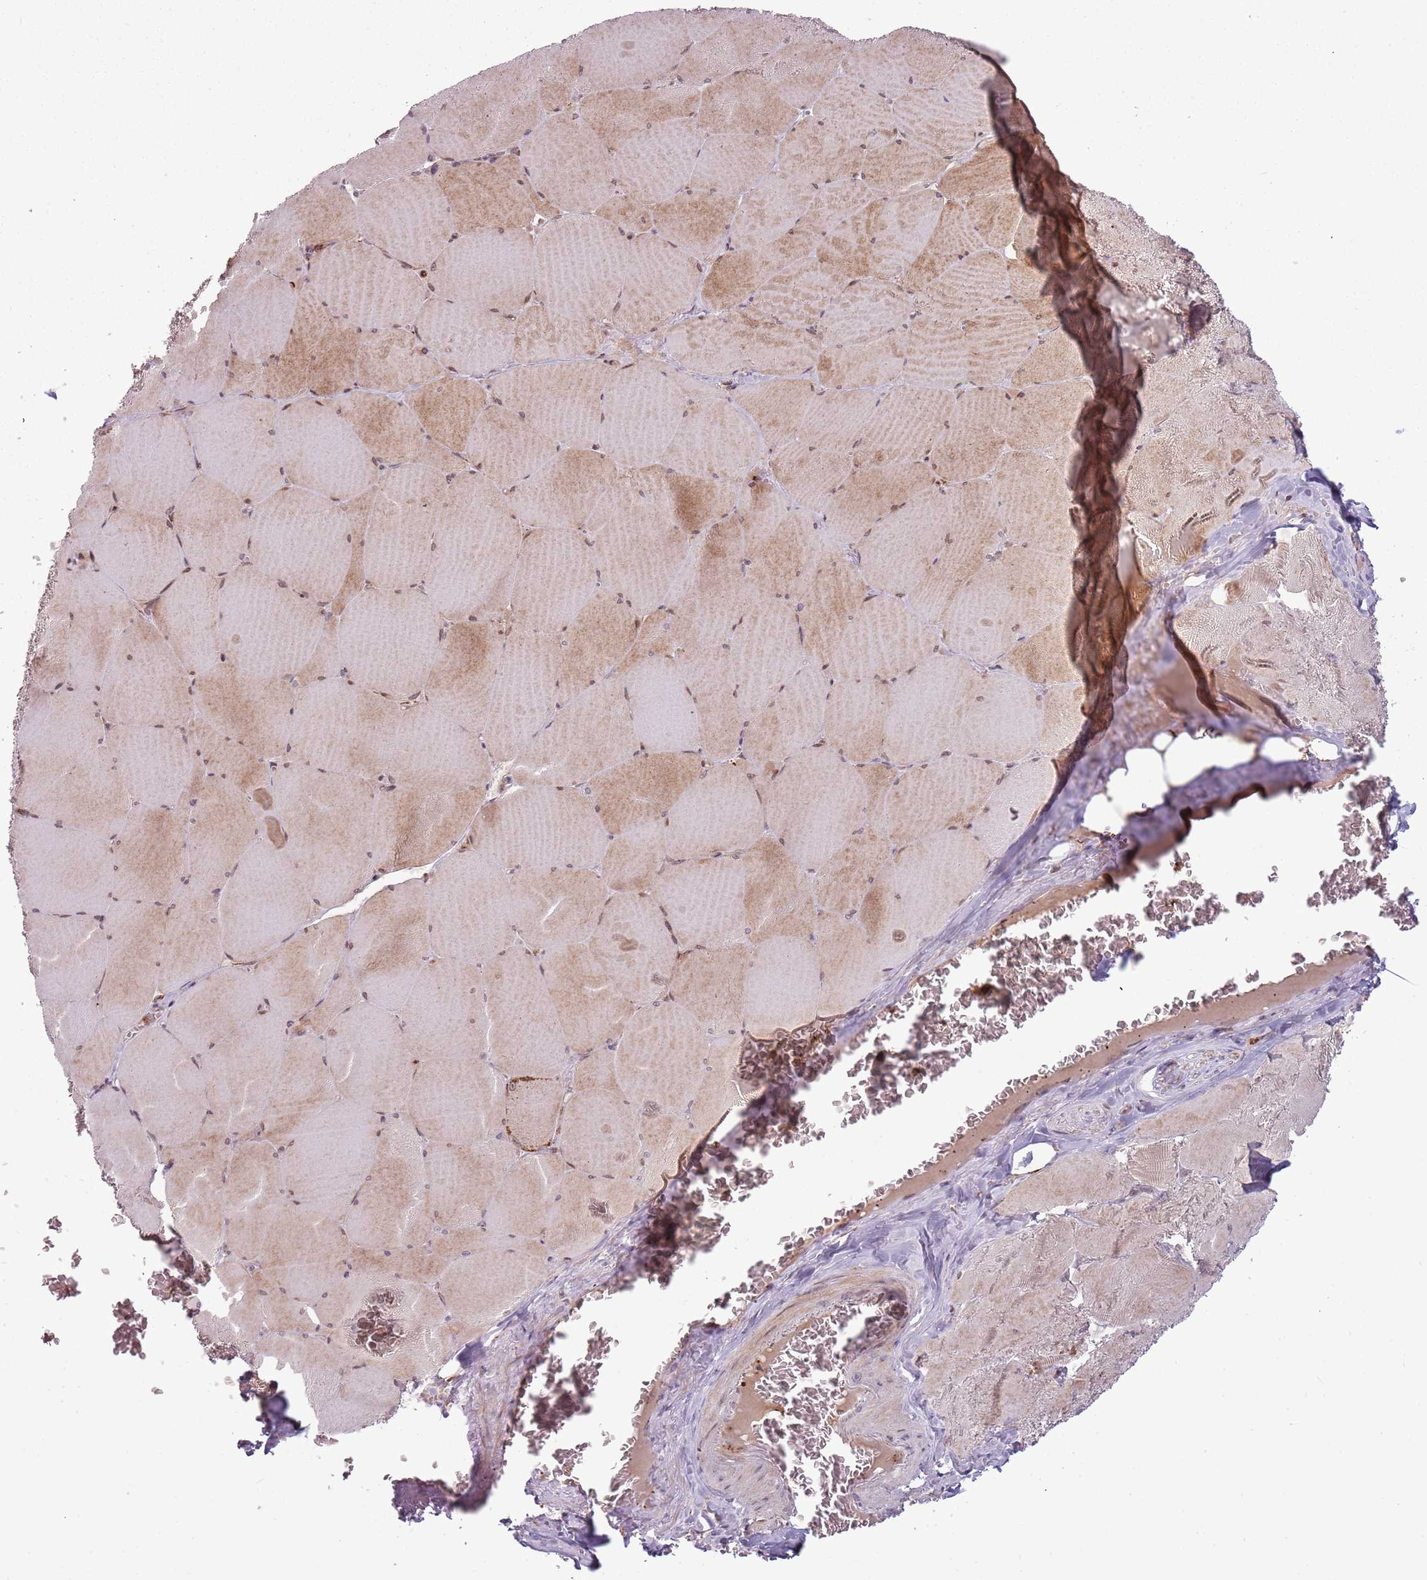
{"staining": {"intensity": "moderate", "quantity": "25%-75%", "location": "nuclear"}, "tissue": "skeletal muscle", "cell_type": "Myocytes", "image_type": "normal", "snomed": [{"axis": "morphology", "description": "Normal tissue, NOS"}, {"axis": "topography", "description": "Skeletal muscle"}, {"axis": "topography", "description": "Head-Neck"}], "caption": "Protein expression by IHC exhibits moderate nuclear staining in about 25%-75% of myocytes in normal skeletal muscle. (brown staining indicates protein expression, while blue staining denotes nuclei).", "gene": "ULK3", "patient": {"sex": "male", "age": 66}}